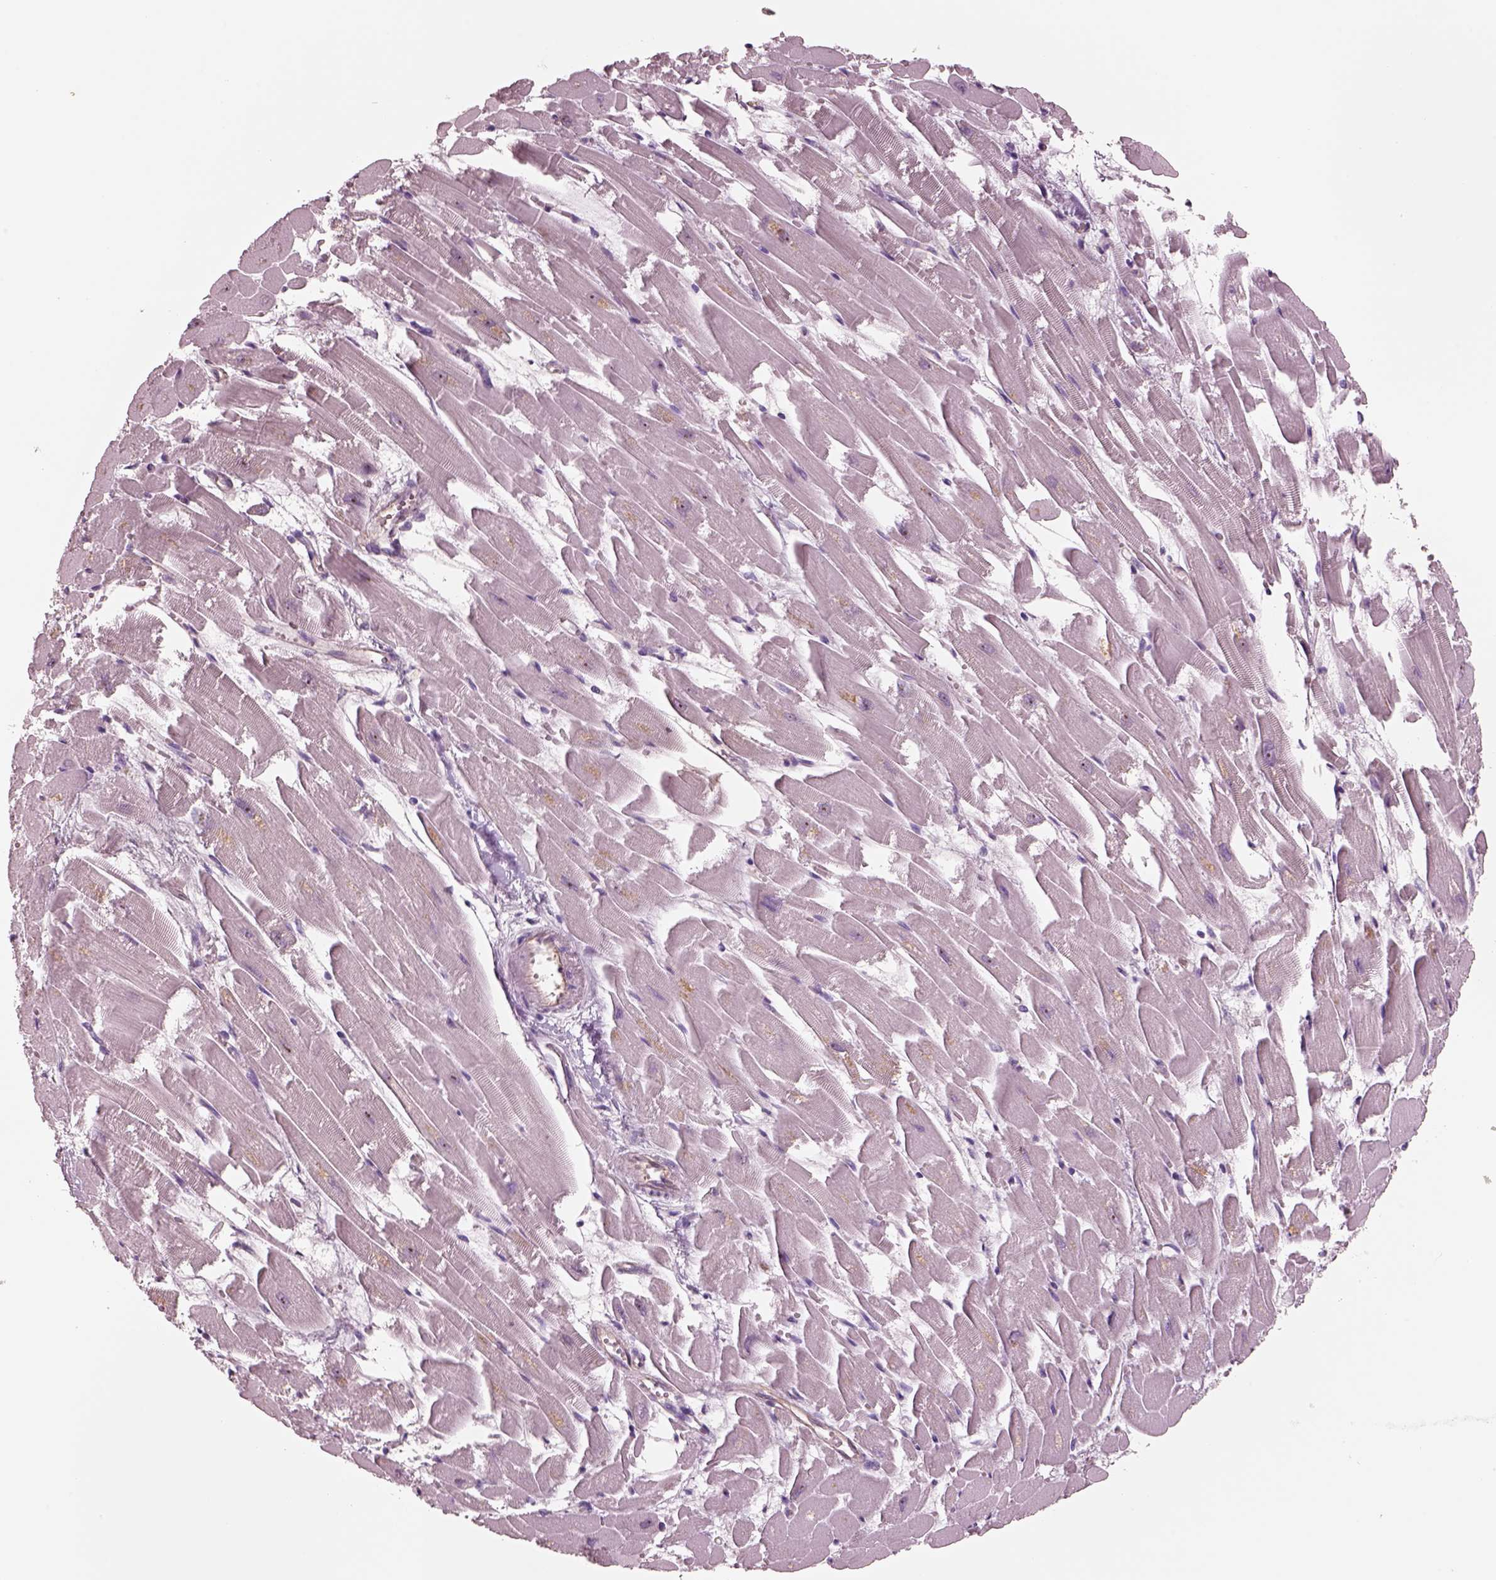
{"staining": {"intensity": "negative", "quantity": "none", "location": "none"}, "tissue": "heart muscle", "cell_type": "Cardiomyocytes", "image_type": "normal", "snomed": [{"axis": "morphology", "description": "Normal tissue, NOS"}, {"axis": "topography", "description": "Heart"}], "caption": "This histopathology image is of normal heart muscle stained with IHC to label a protein in brown with the nuclei are counter-stained blue. There is no staining in cardiomyocytes. (DAB (3,3'-diaminobenzidine) IHC visualized using brightfield microscopy, high magnification).", "gene": "IGLL1", "patient": {"sex": "female", "age": 52}}